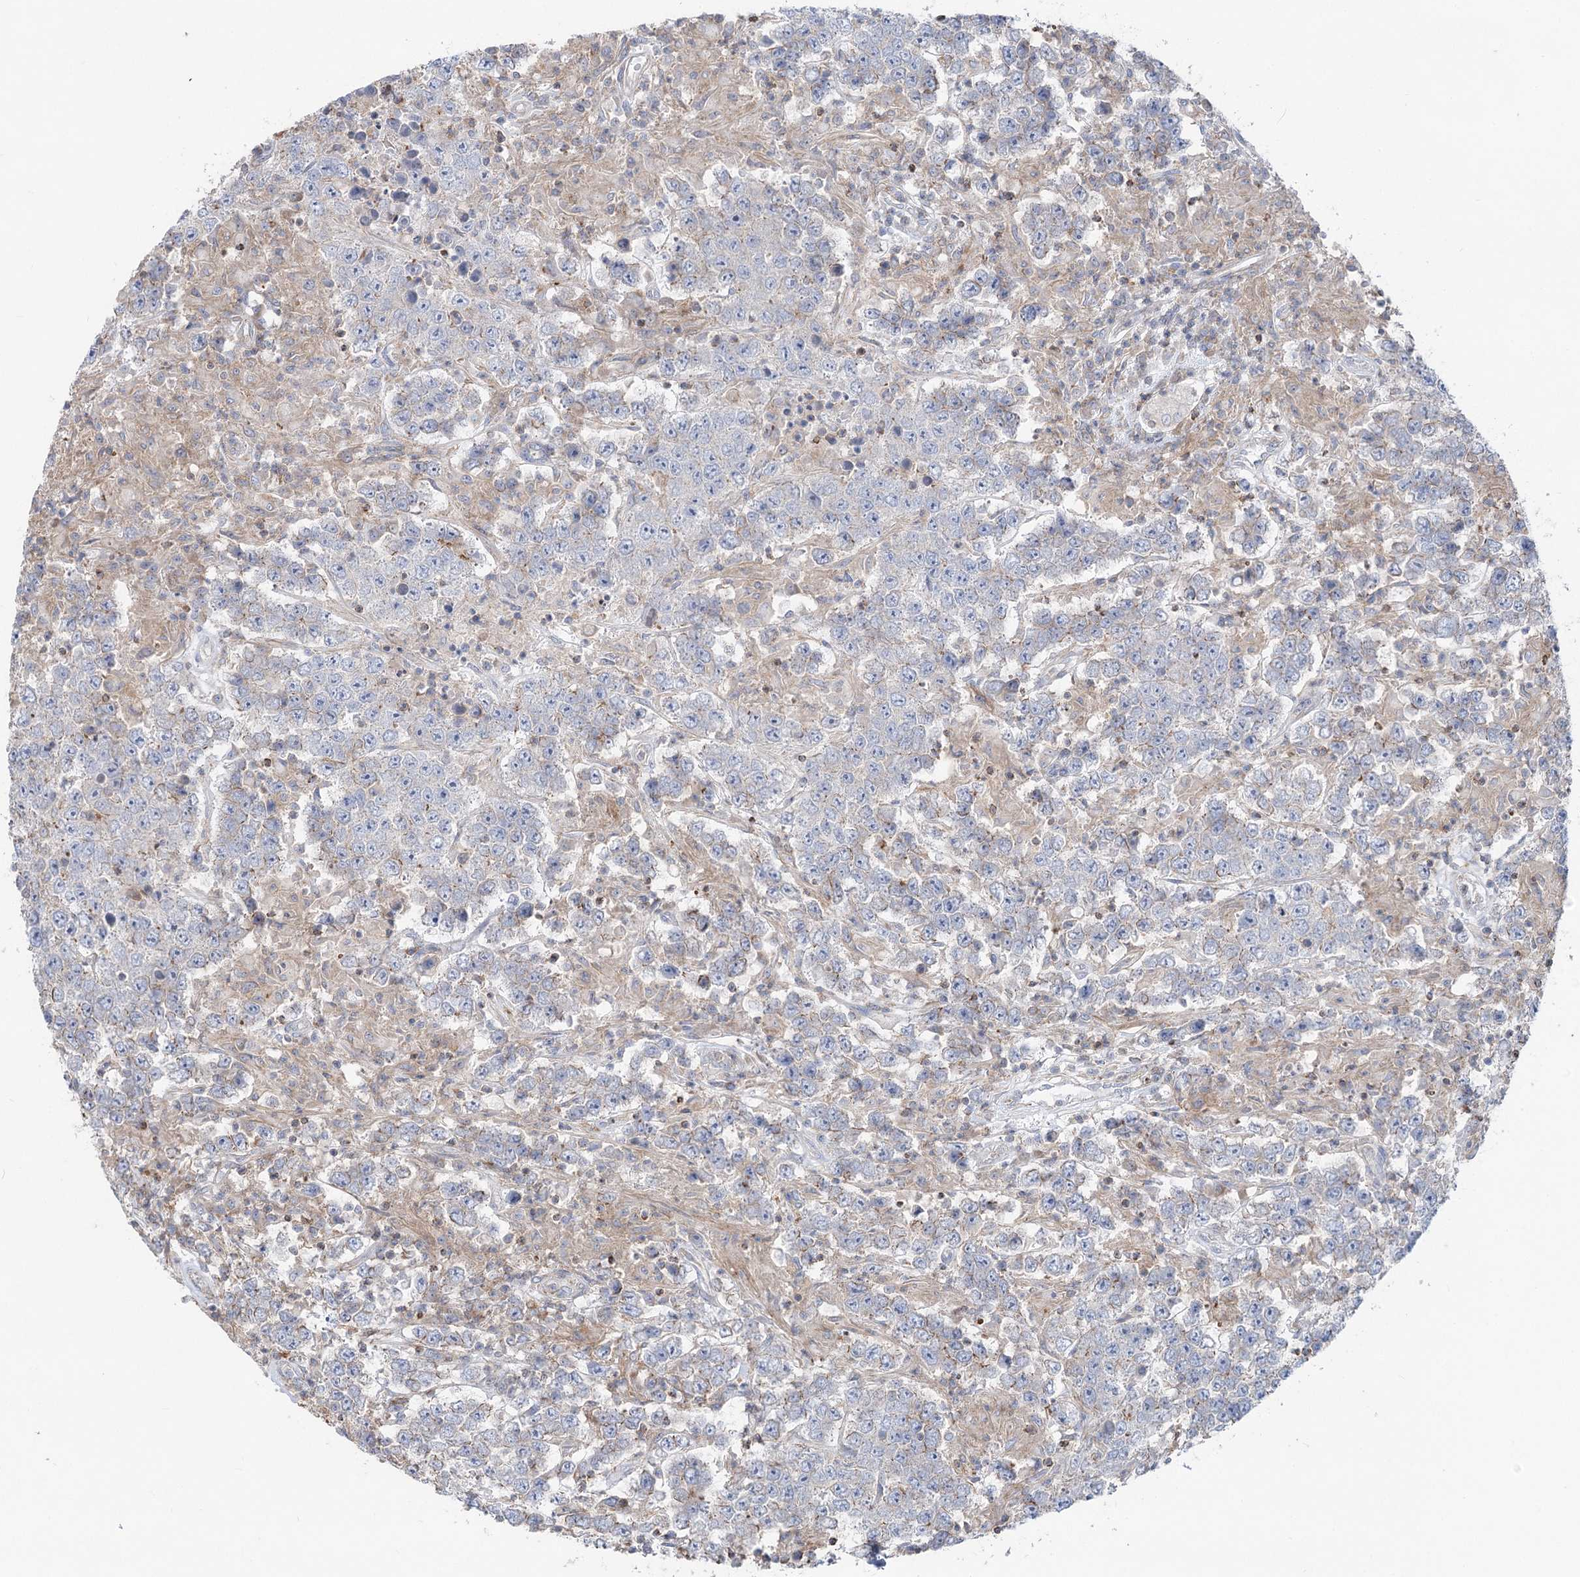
{"staining": {"intensity": "negative", "quantity": "none", "location": "none"}, "tissue": "testis cancer", "cell_type": "Tumor cells", "image_type": "cancer", "snomed": [{"axis": "morphology", "description": "Normal tissue, NOS"}, {"axis": "morphology", "description": "Urothelial carcinoma, High grade"}, {"axis": "morphology", "description": "Seminoma, NOS"}, {"axis": "morphology", "description": "Carcinoma, Embryonal, NOS"}, {"axis": "topography", "description": "Urinary bladder"}, {"axis": "topography", "description": "Testis"}], "caption": "DAB immunohistochemical staining of human seminoma (testis) displays no significant expression in tumor cells.", "gene": "LARP1B", "patient": {"sex": "male", "age": 41}}